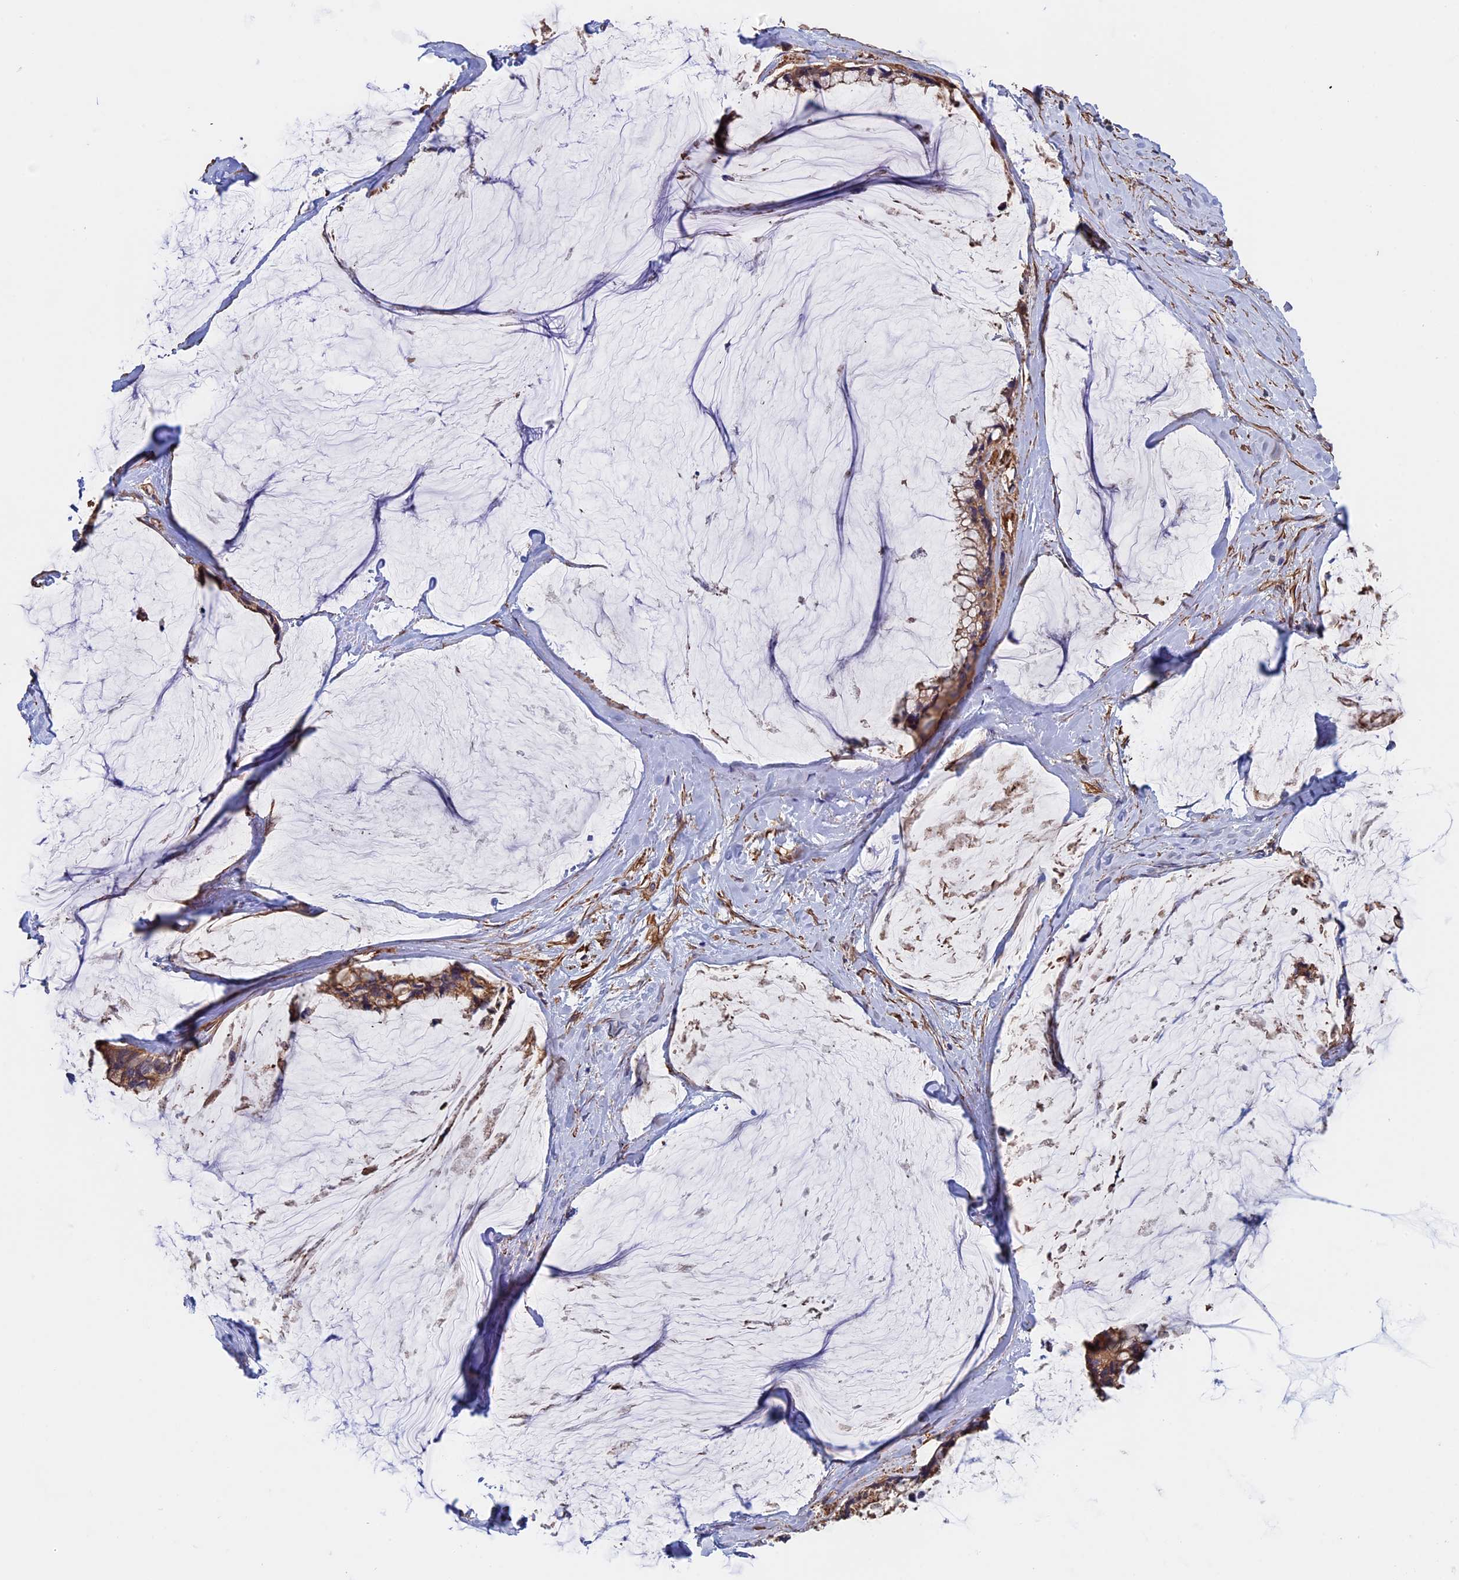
{"staining": {"intensity": "moderate", "quantity": ">75%", "location": "cytoplasmic/membranous"}, "tissue": "ovarian cancer", "cell_type": "Tumor cells", "image_type": "cancer", "snomed": [{"axis": "morphology", "description": "Cystadenocarcinoma, mucinous, NOS"}, {"axis": "topography", "description": "Ovary"}], "caption": "Mucinous cystadenocarcinoma (ovarian) stained with IHC displays moderate cytoplasmic/membranous staining in about >75% of tumor cells.", "gene": "SLC9A5", "patient": {"sex": "female", "age": 39}}